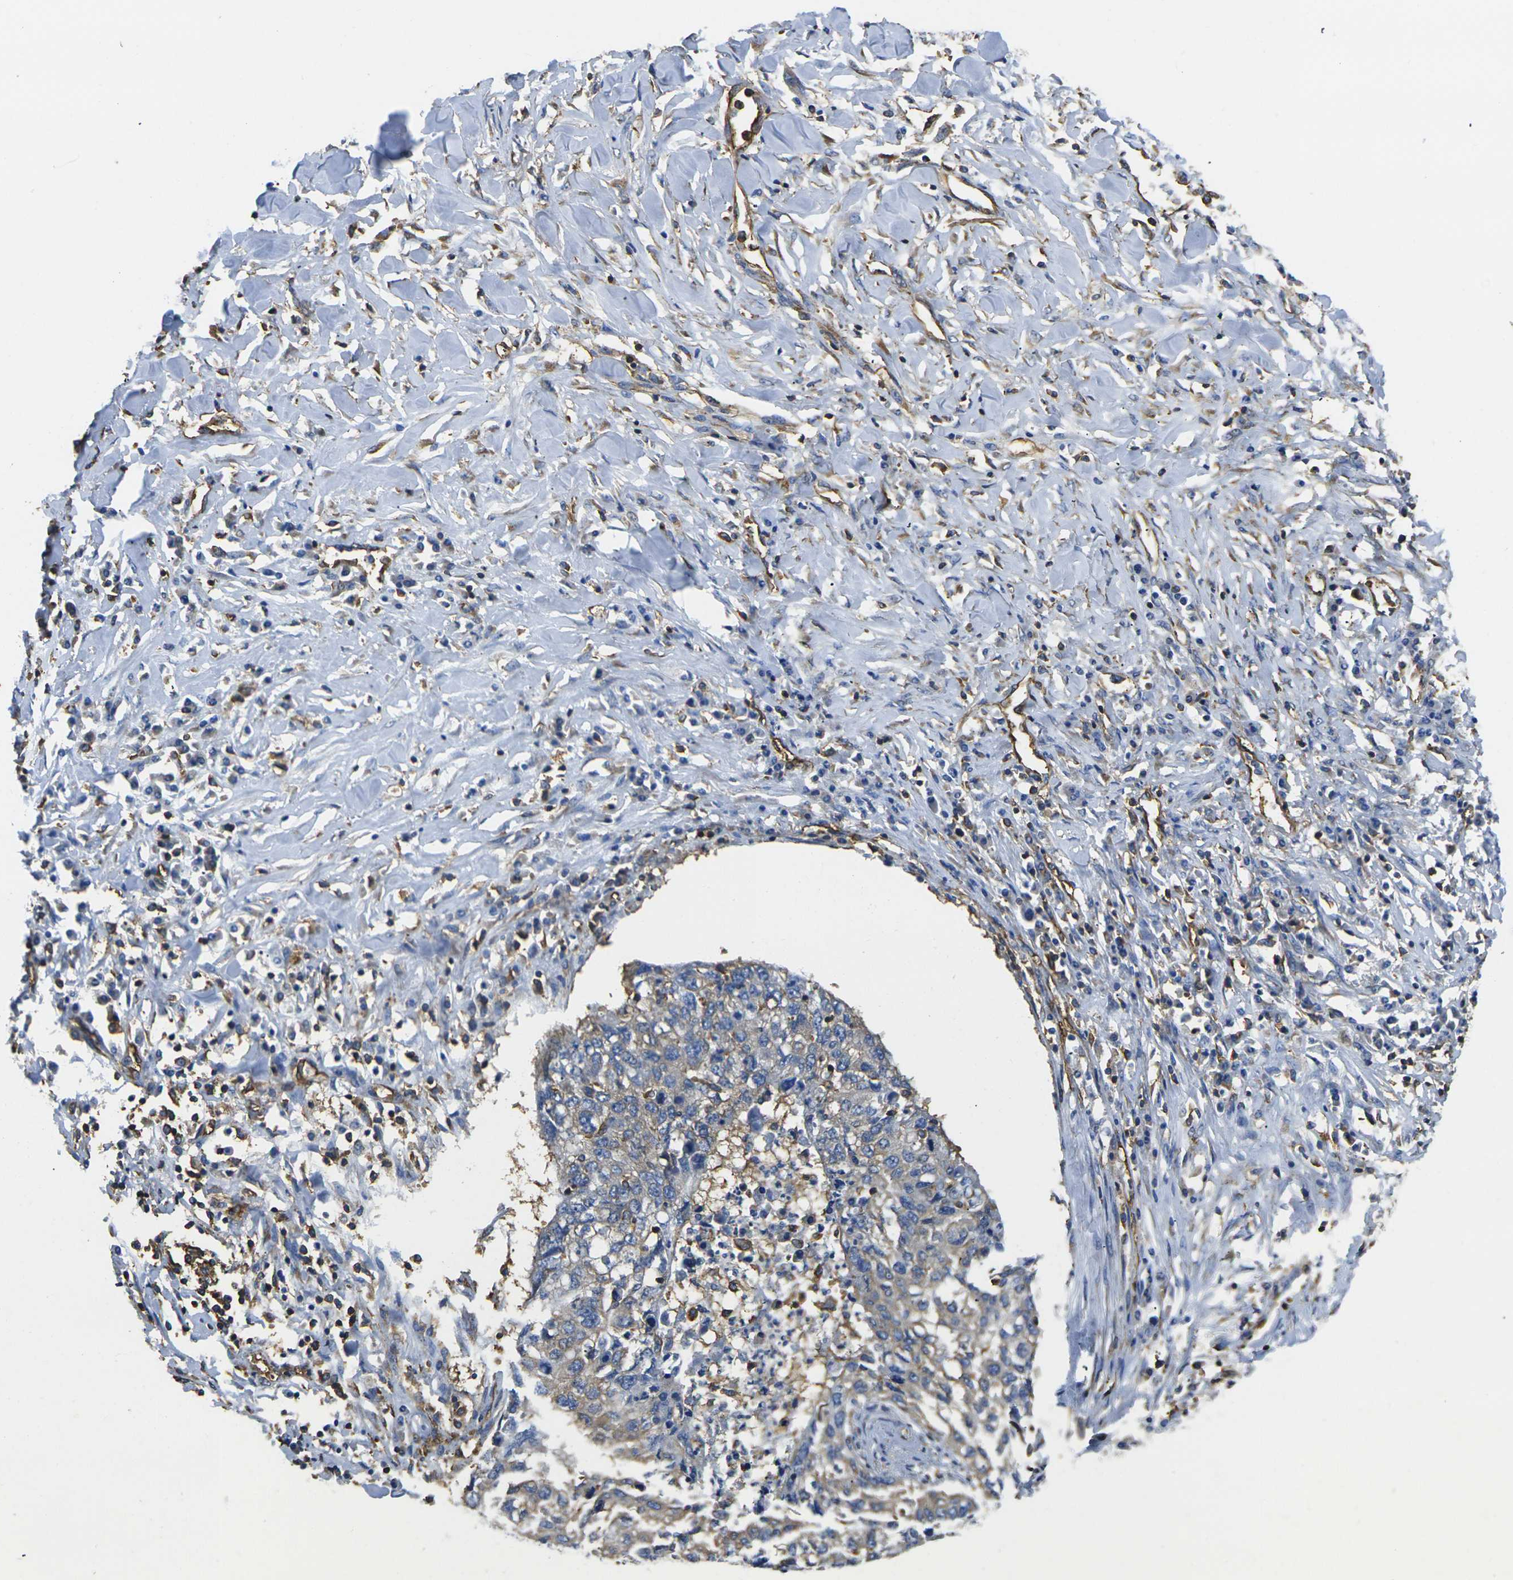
{"staining": {"intensity": "weak", "quantity": ">75%", "location": "cytoplasmic/membranous"}, "tissue": "lung cancer", "cell_type": "Tumor cells", "image_type": "cancer", "snomed": [{"axis": "morphology", "description": "Squamous cell carcinoma, NOS"}, {"axis": "topography", "description": "Lung"}], "caption": "Weak cytoplasmic/membranous positivity is present in about >75% of tumor cells in lung cancer. (IHC, brightfield microscopy, high magnification).", "gene": "FAM110D", "patient": {"sex": "female", "age": 63}}